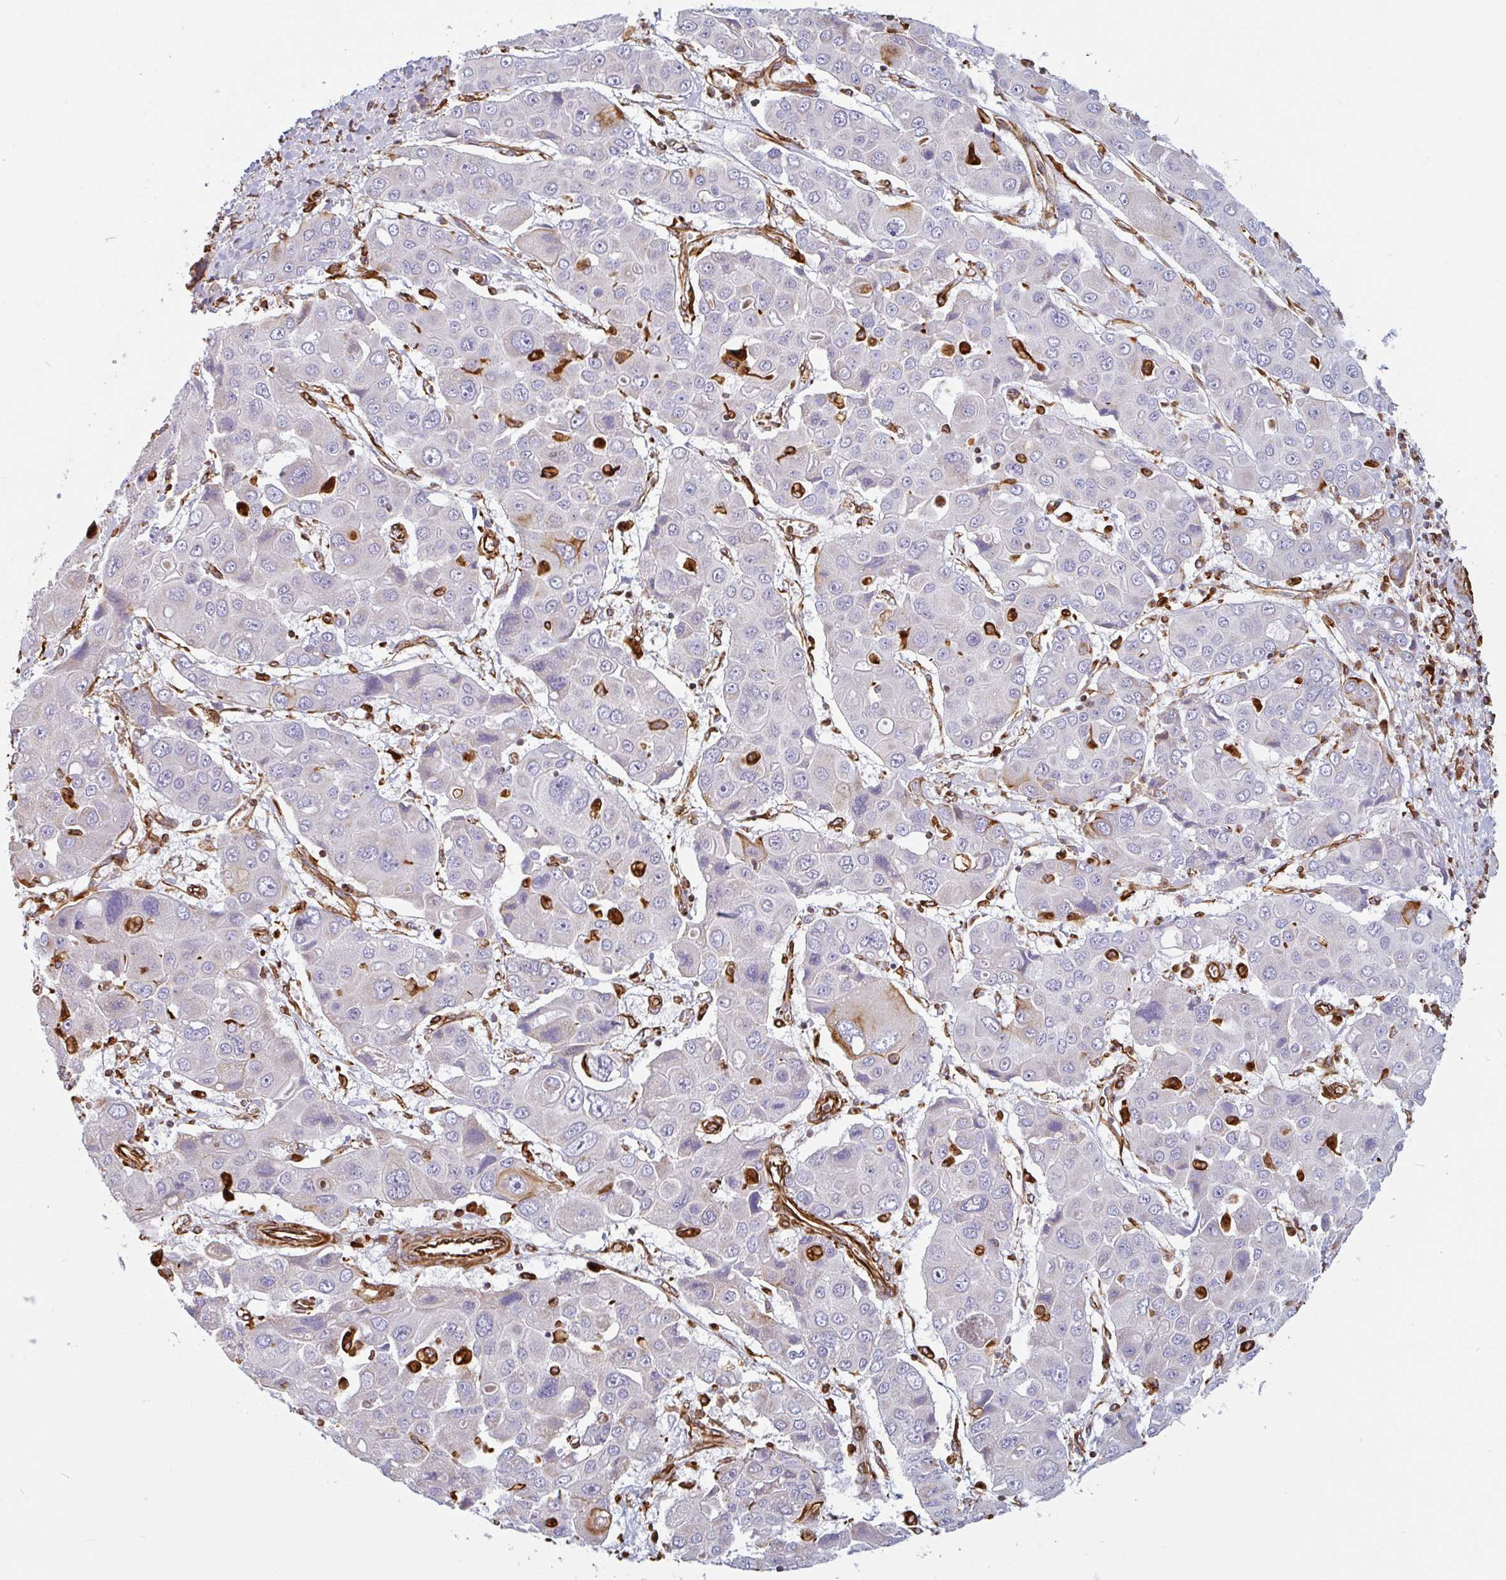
{"staining": {"intensity": "negative", "quantity": "none", "location": "none"}, "tissue": "liver cancer", "cell_type": "Tumor cells", "image_type": "cancer", "snomed": [{"axis": "morphology", "description": "Cholangiocarcinoma"}, {"axis": "topography", "description": "Liver"}], "caption": "There is no significant staining in tumor cells of cholangiocarcinoma (liver).", "gene": "PPFIA1", "patient": {"sex": "male", "age": 67}}